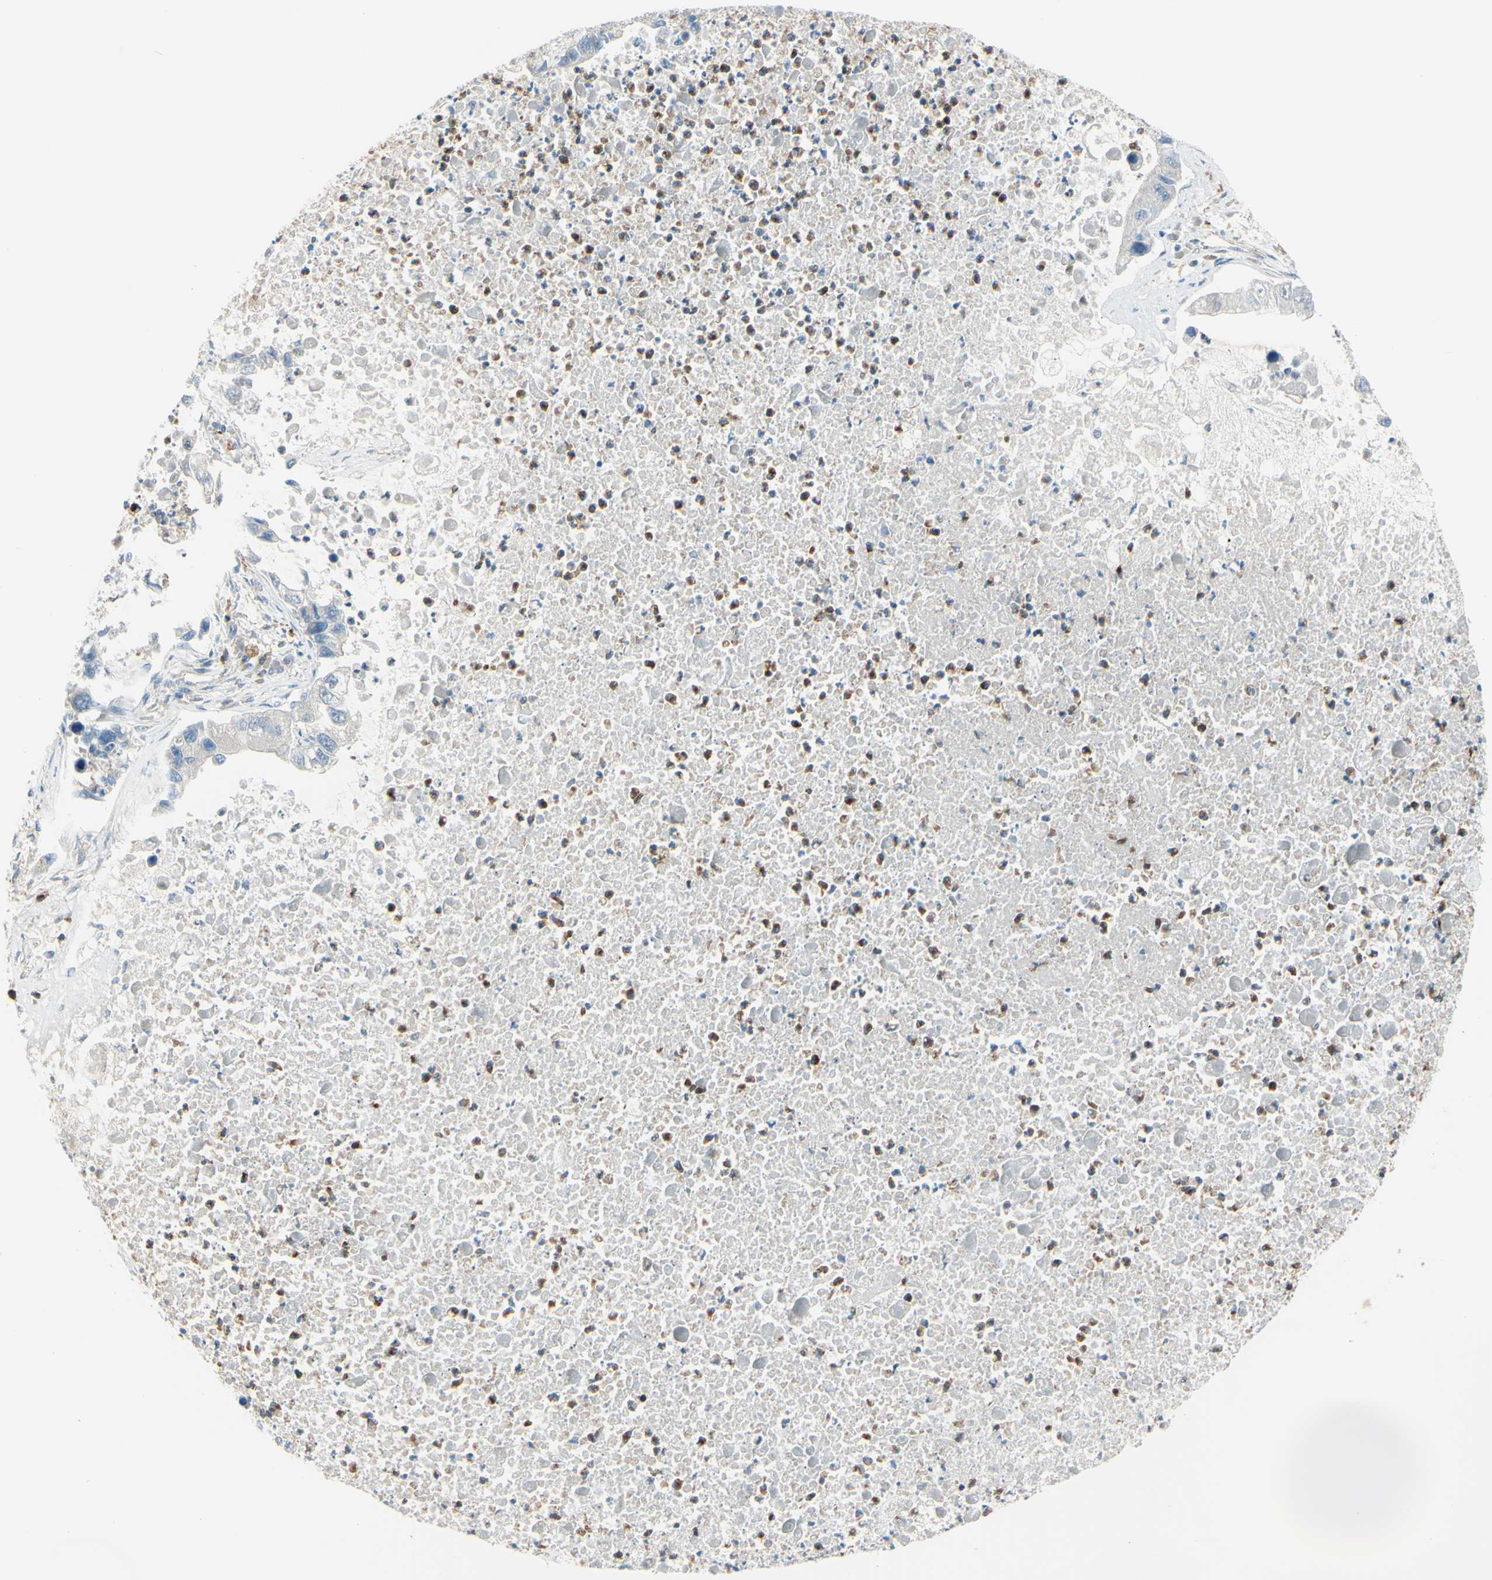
{"staining": {"intensity": "negative", "quantity": "none", "location": "none"}, "tissue": "lung cancer", "cell_type": "Tumor cells", "image_type": "cancer", "snomed": [{"axis": "morphology", "description": "Adenocarcinoma, NOS"}, {"axis": "topography", "description": "Lung"}], "caption": "Tumor cells show no significant expression in lung adenocarcinoma.", "gene": "LMTK2", "patient": {"sex": "female", "age": 51}}